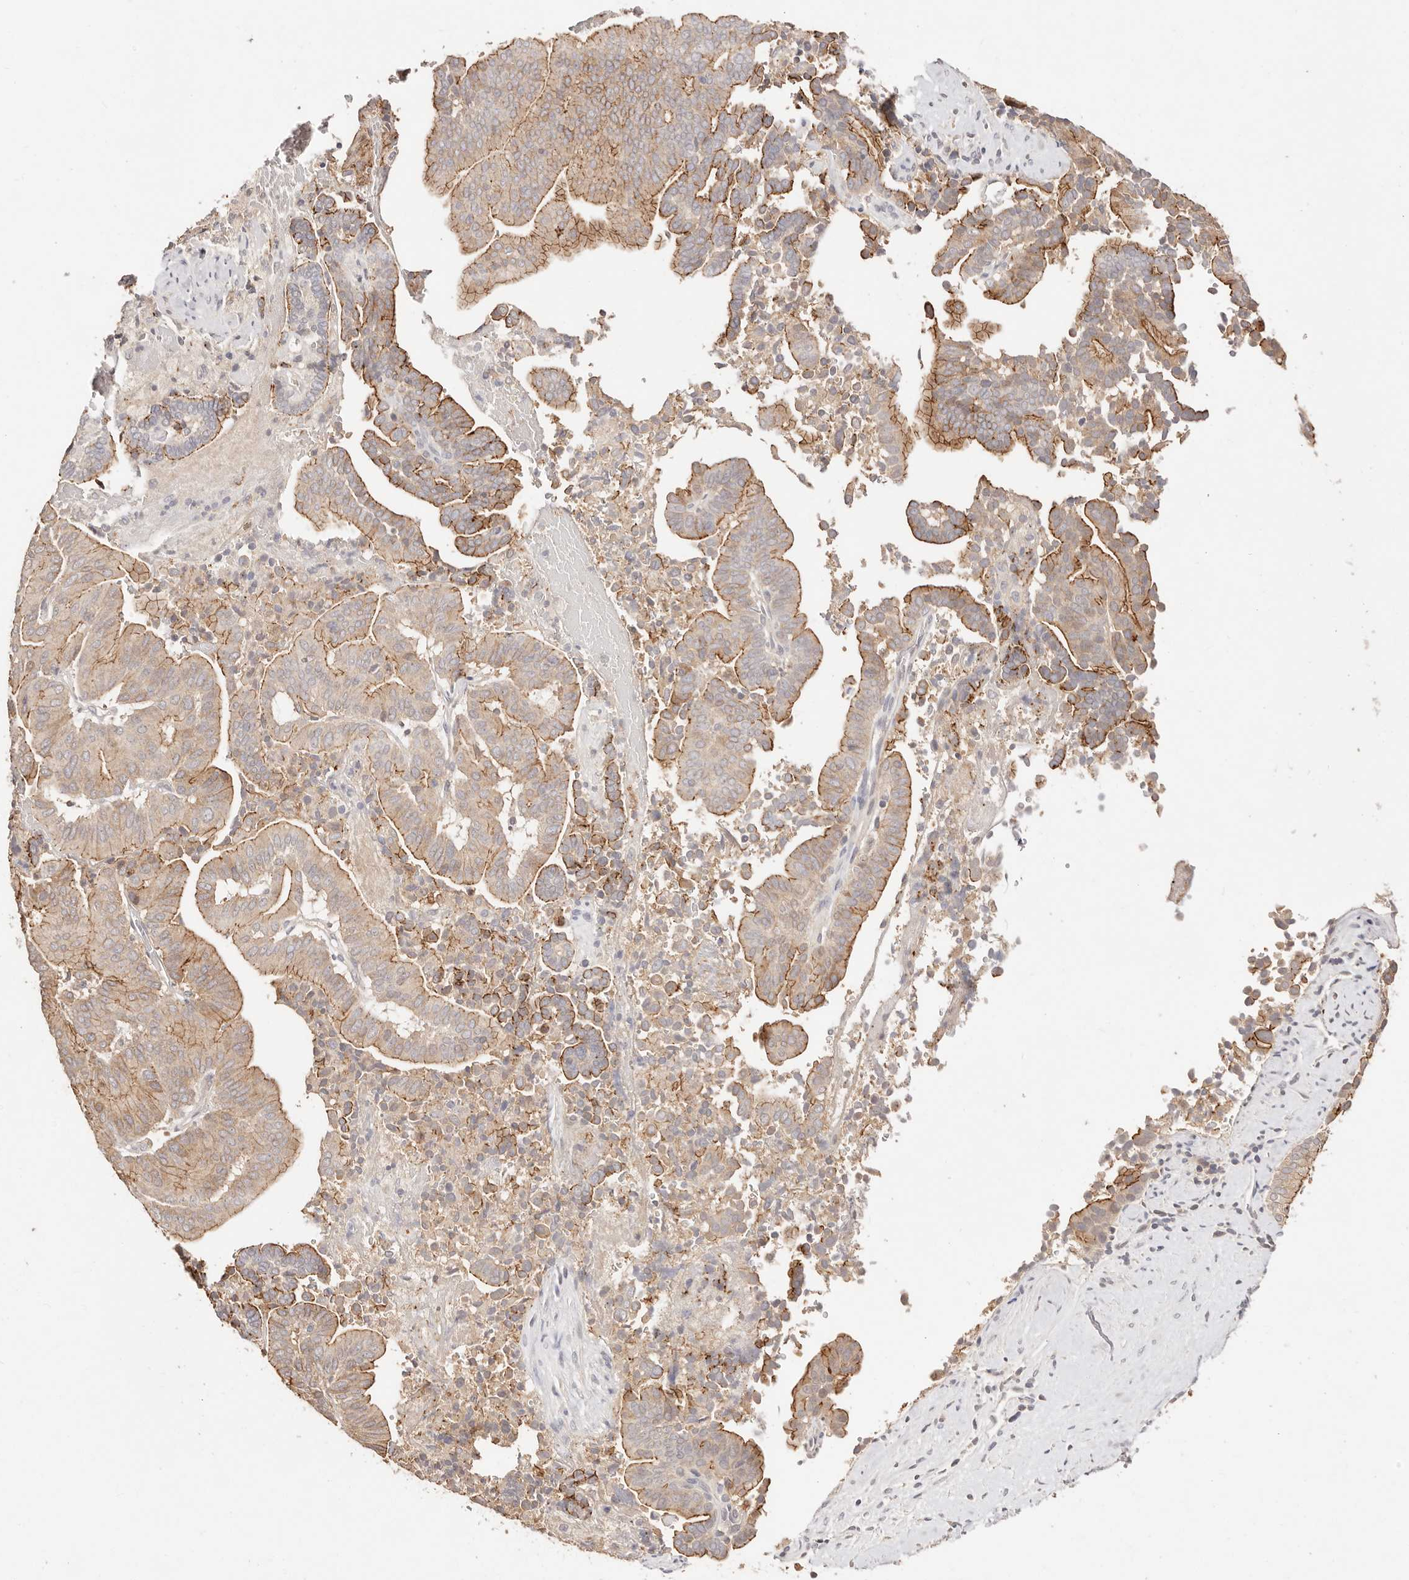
{"staining": {"intensity": "moderate", "quantity": "25%-75%", "location": "cytoplasmic/membranous"}, "tissue": "liver cancer", "cell_type": "Tumor cells", "image_type": "cancer", "snomed": [{"axis": "morphology", "description": "Cholangiocarcinoma"}, {"axis": "topography", "description": "Liver"}], "caption": "Cholangiocarcinoma (liver) was stained to show a protein in brown. There is medium levels of moderate cytoplasmic/membranous expression in about 25%-75% of tumor cells.", "gene": "CXADR", "patient": {"sex": "female", "age": 75}}